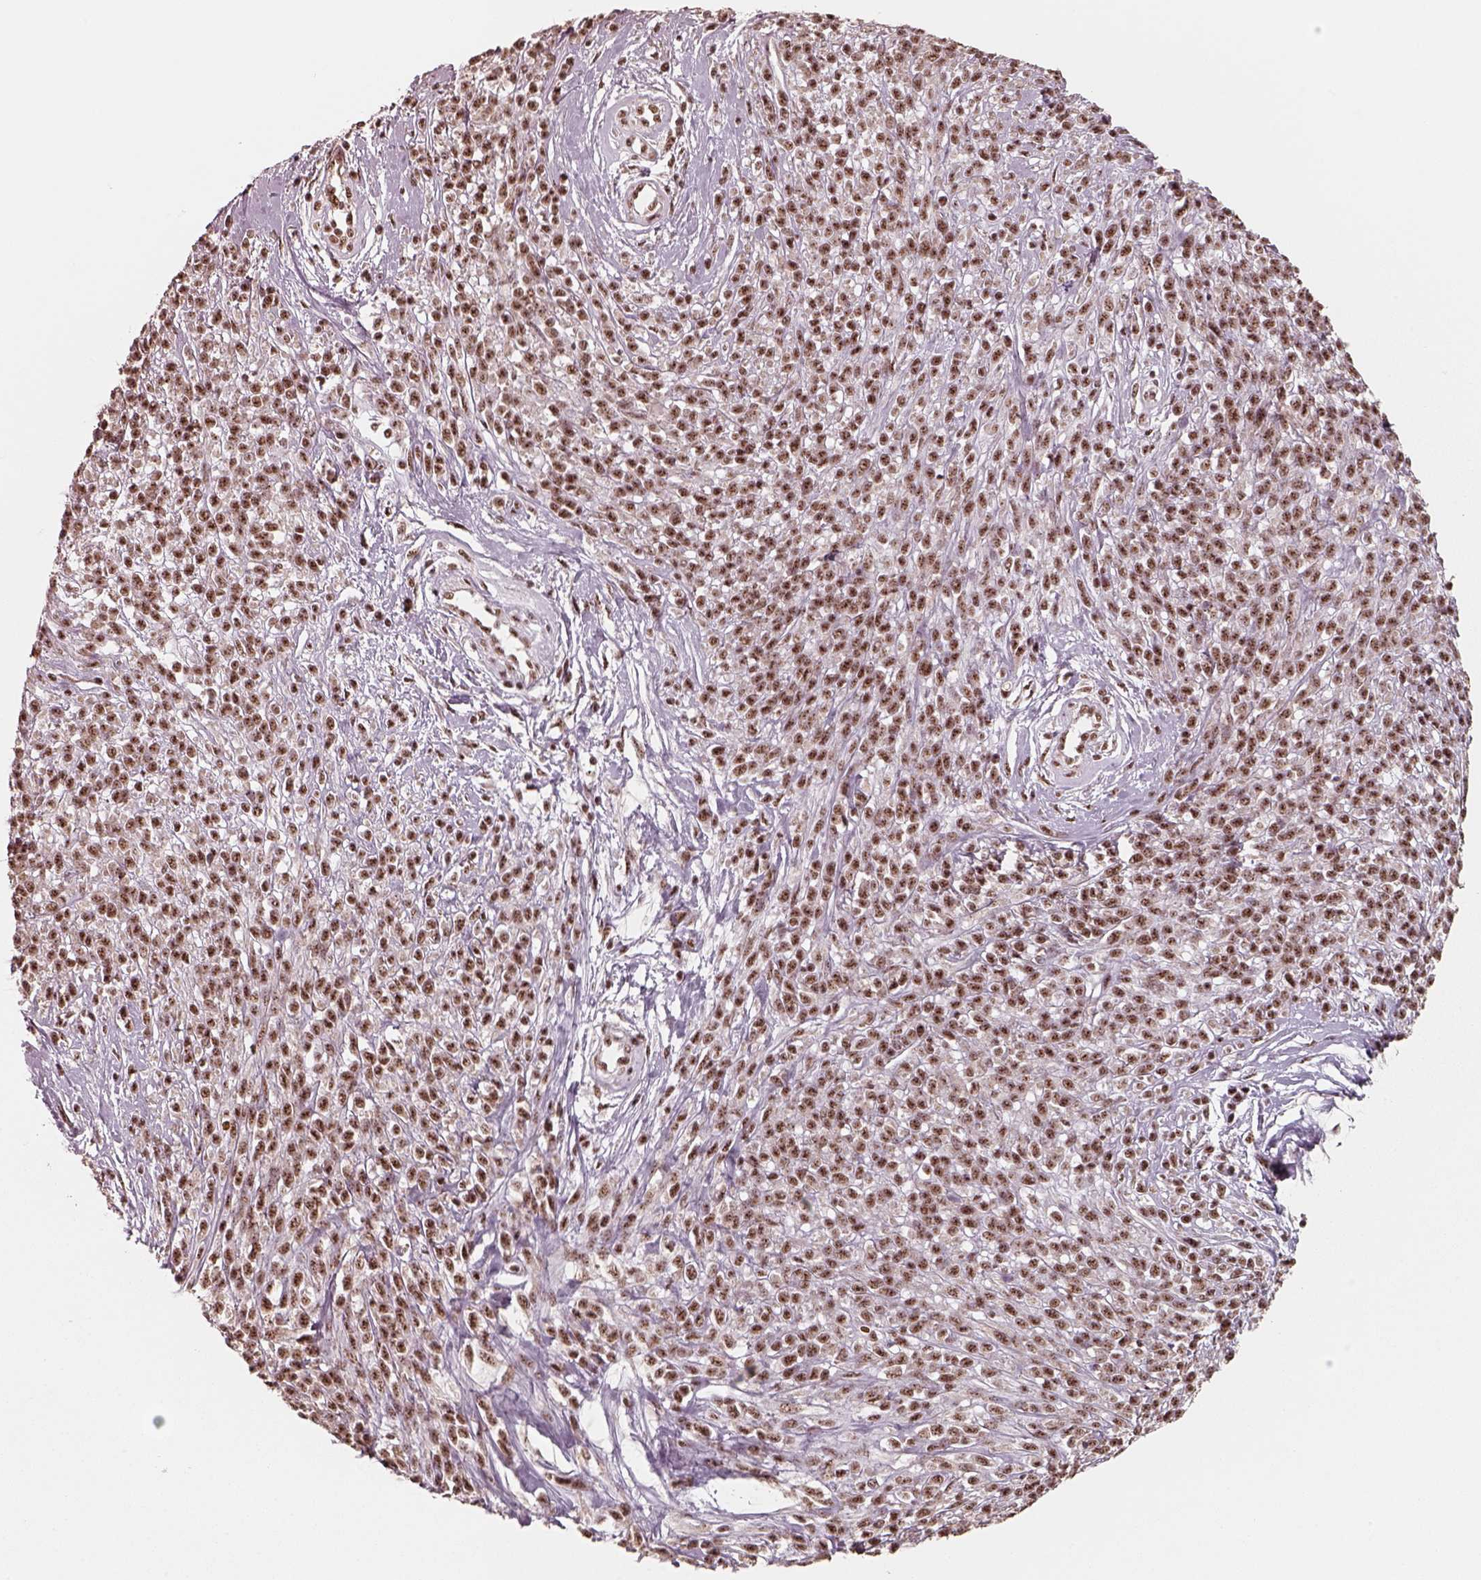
{"staining": {"intensity": "moderate", "quantity": ">75%", "location": "nuclear"}, "tissue": "melanoma", "cell_type": "Tumor cells", "image_type": "cancer", "snomed": [{"axis": "morphology", "description": "Malignant melanoma, NOS"}, {"axis": "topography", "description": "Skin"}, {"axis": "topography", "description": "Skin of trunk"}], "caption": "A medium amount of moderate nuclear staining is identified in about >75% of tumor cells in melanoma tissue. Using DAB (brown) and hematoxylin (blue) stains, captured at high magnification using brightfield microscopy.", "gene": "ATXN7L3", "patient": {"sex": "male", "age": 74}}